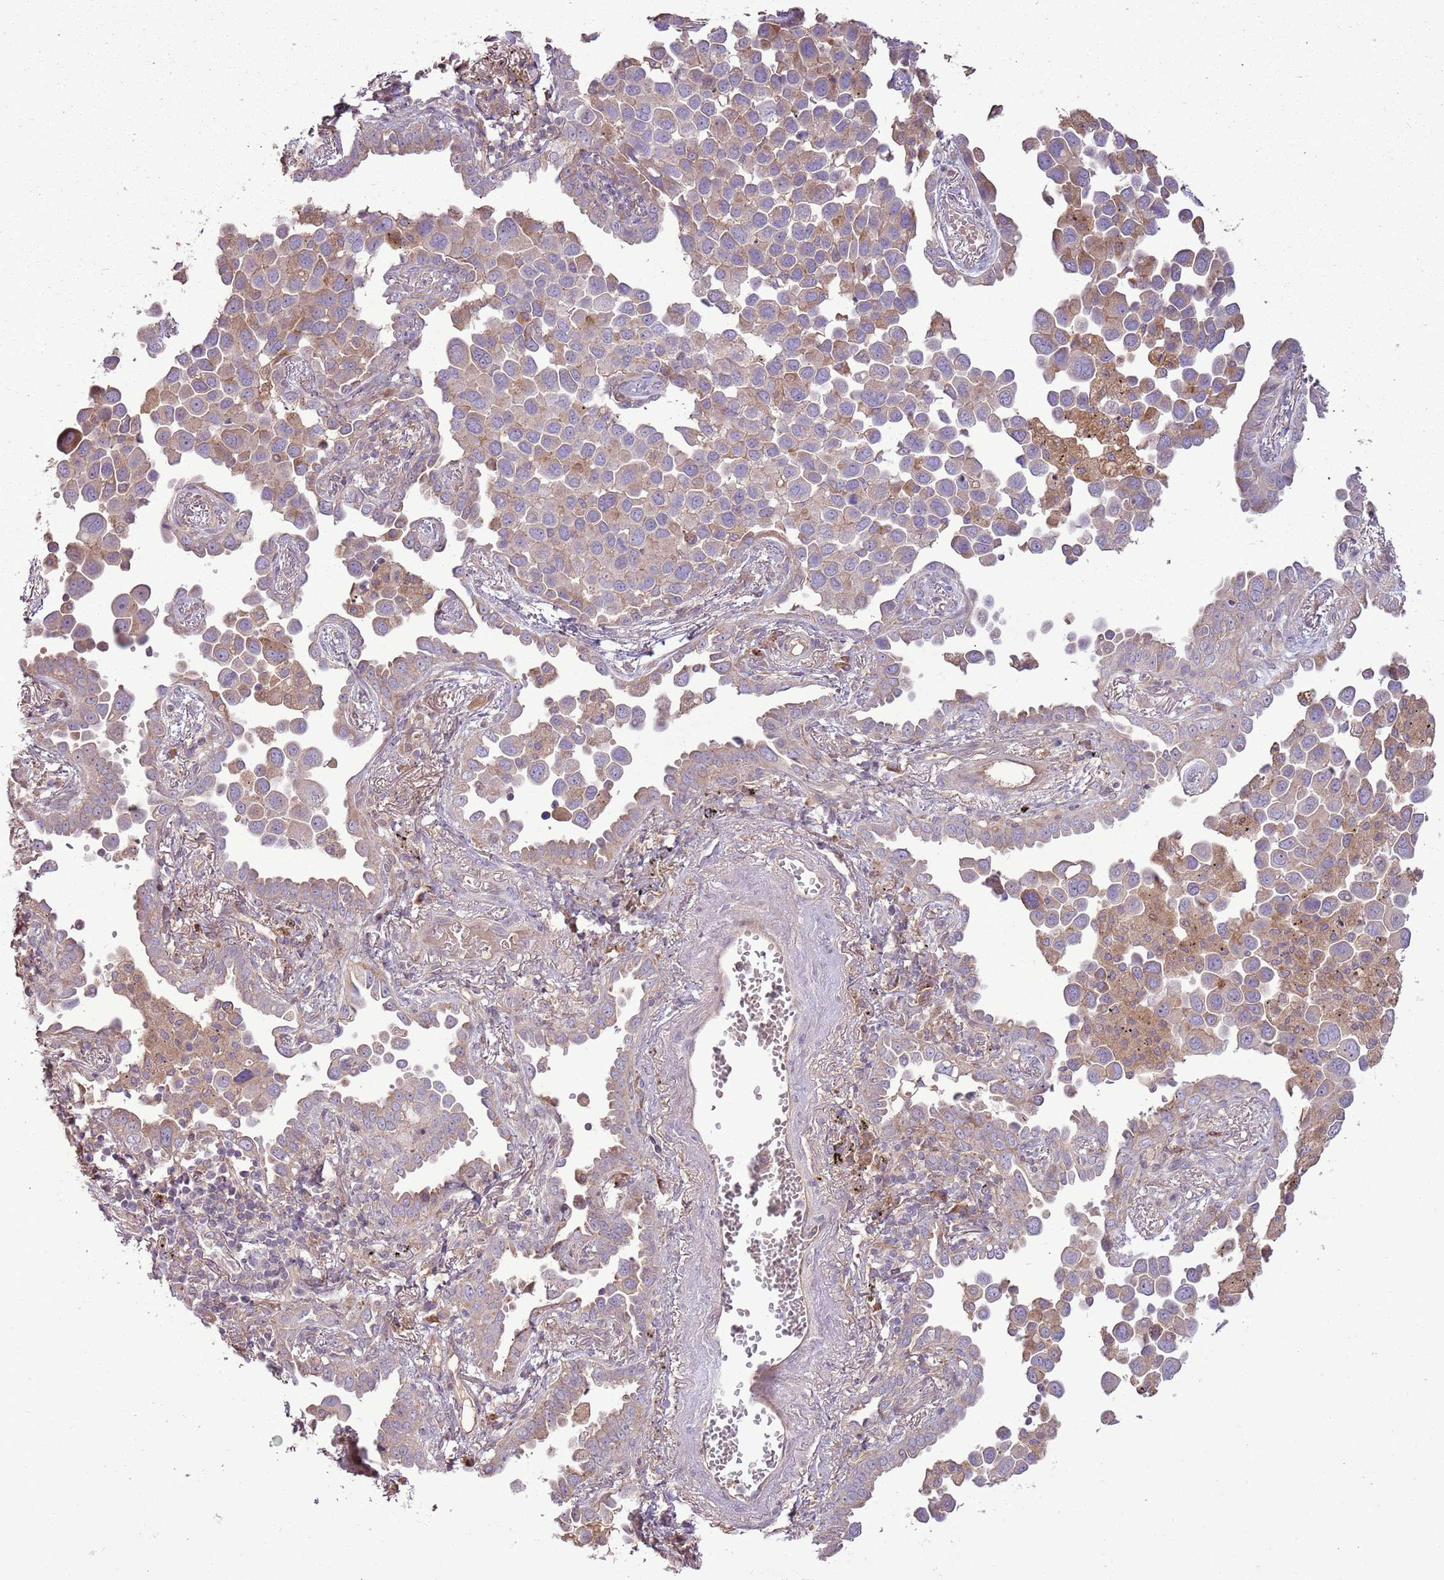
{"staining": {"intensity": "weak", "quantity": "25%-75%", "location": "cytoplasmic/membranous"}, "tissue": "lung cancer", "cell_type": "Tumor cells", "image_type": "cancer", "snomed": [{"axis": "morphology", "description": "Adenocarcinoma, NOS"}, {"axis": "topography", "description": "Lung"}], "caption": "This image demonstrates IHC staining of human lung cancer (adenocarcinoma), with low weak cytoplasmic/membranous positivity in approximately 25%-75% of tumor cells.", "gene": "ANKRD24", "patient": {"sex": "male", "age": 67}}